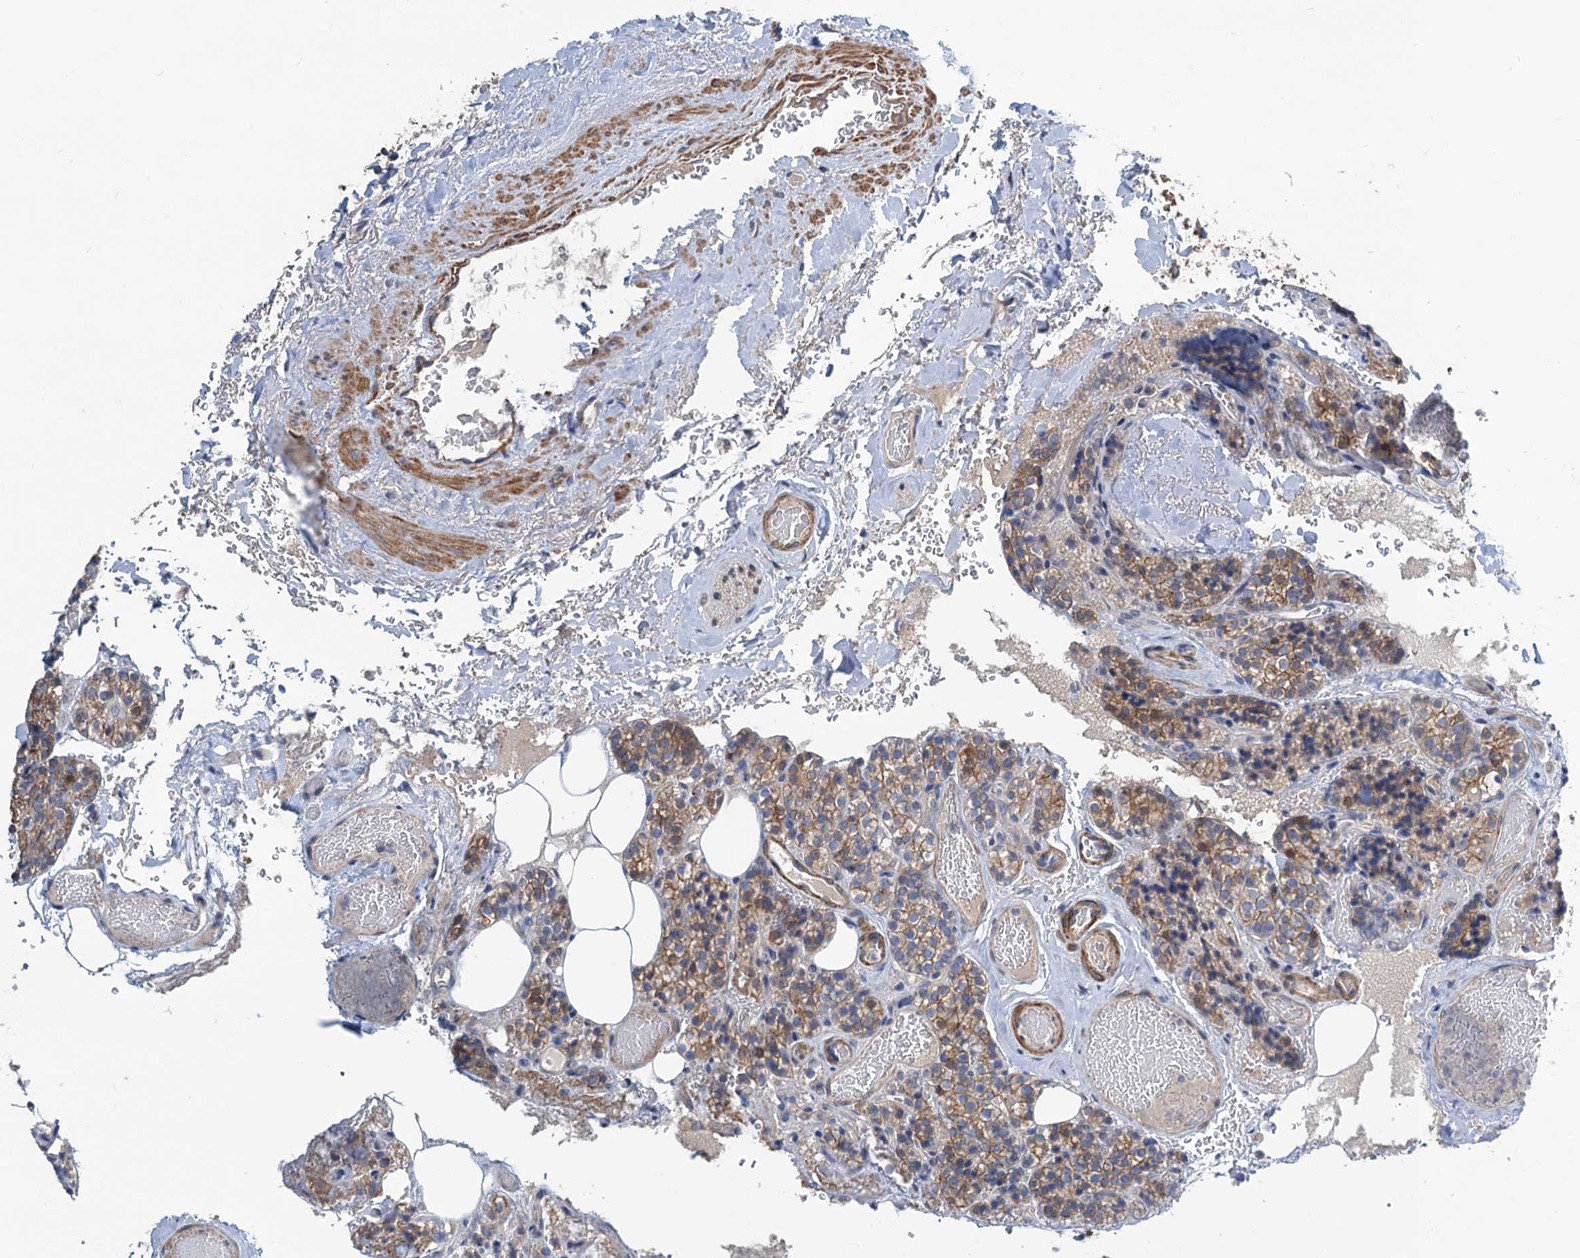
{"staining": {"intensity": "moderate", "quantity": ">75%", "location": "cytoplasmic/membranous"}, "tissue": "parathyroid gland", "cell_type": "Glandular cells", "image_type": "normal", "snomed": [{"axis": "morphology", "description": "Normal tissue, NOS"}, {"axis": "topography", "description": "Parathyroid gland"}], "caption": "Brown immunohistochemical staining in benign human parathyroid gland exhibits moderate cytoplasmic/membranous staining in about >75% of glandular cells.", "gene": "SMCO3", "patient": {"sex": "male", "age": 87}}